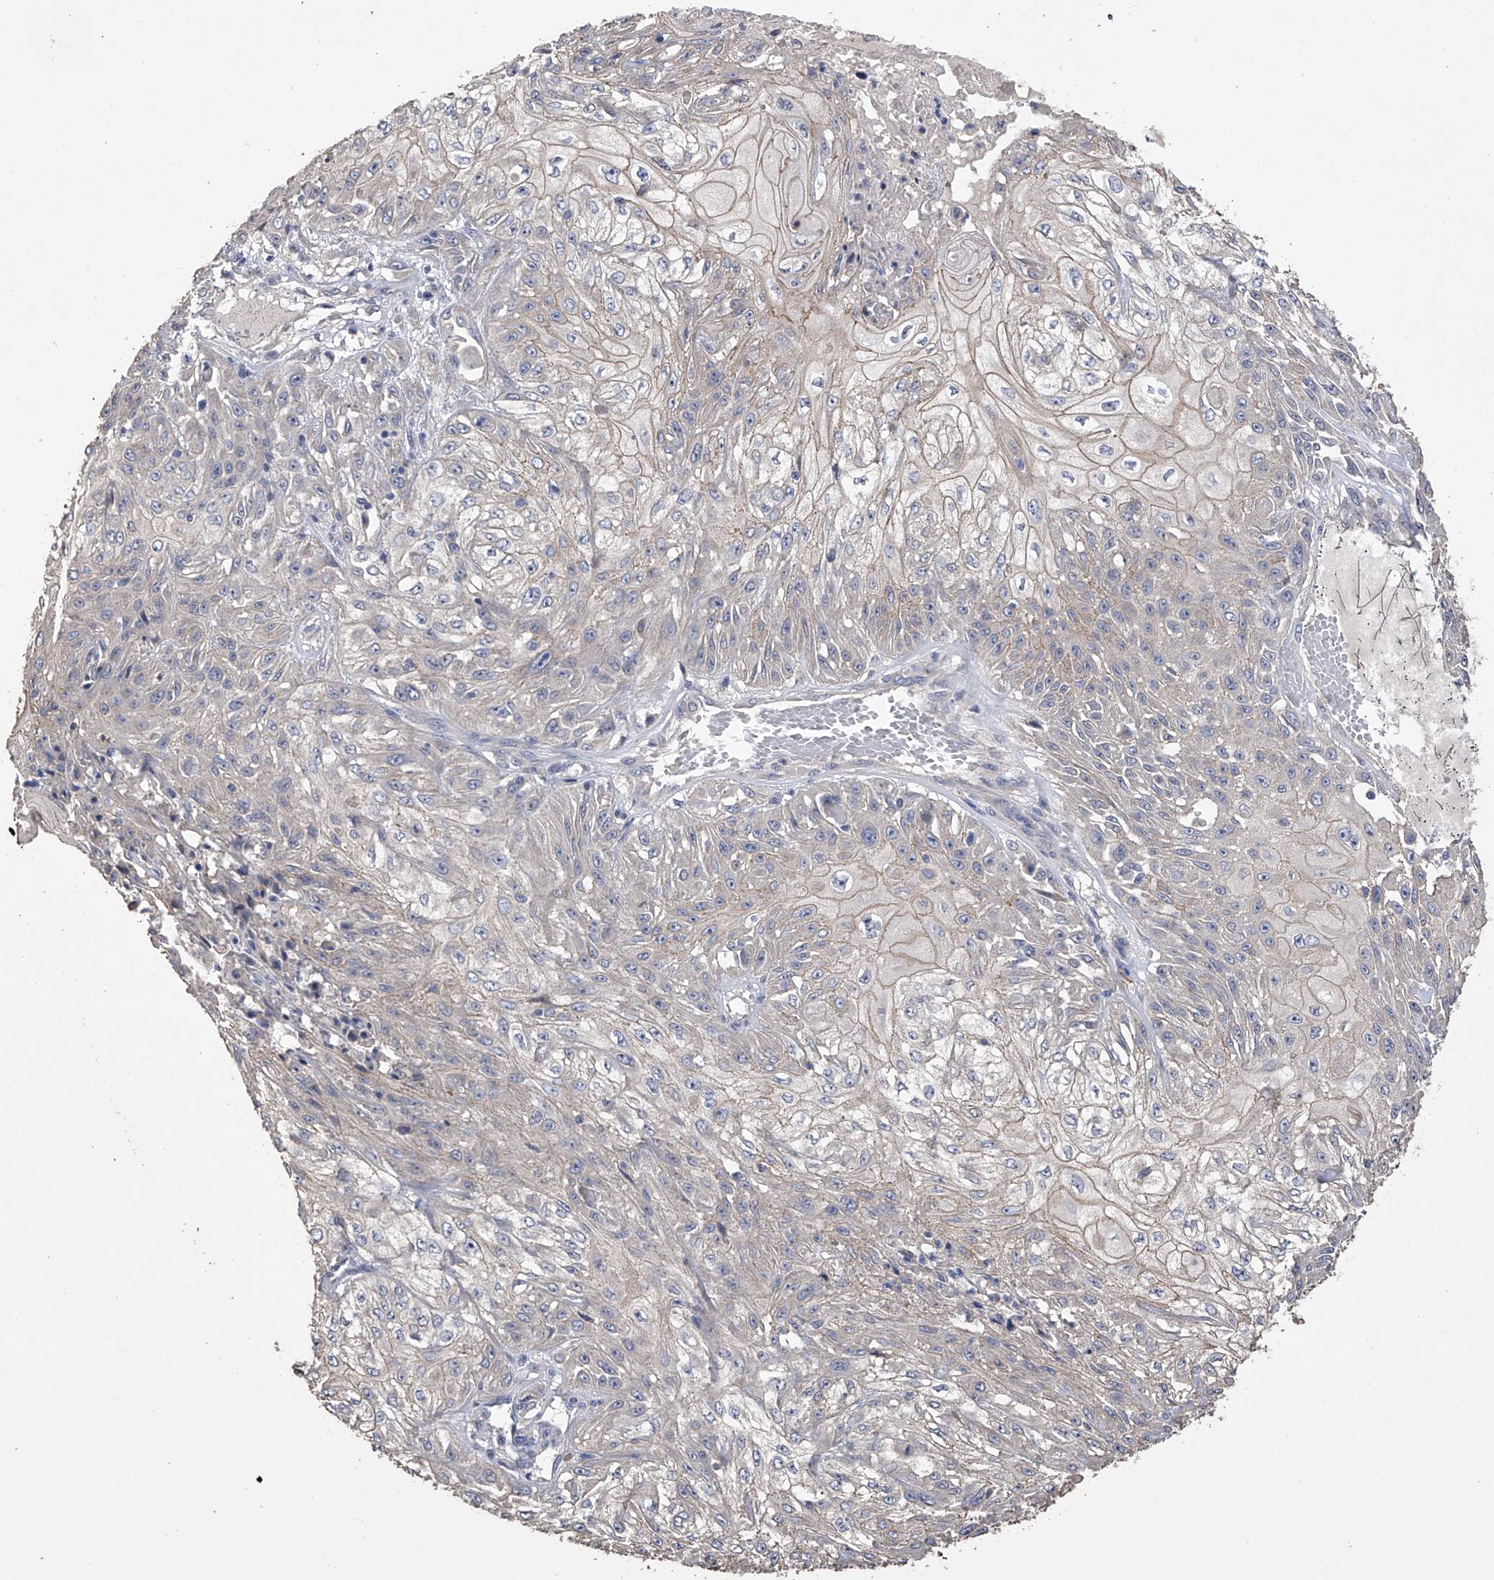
{"staining": {"intensity": "negative", "quantity": "none", "location": "none"}, "tissue": "skin cancer", "cell_type": "Tumor cells", "image_type": "cancer", "snomed": [{"axis": "morphology", "description": "Squamous cell carcinoma, NOS"}, {"axis": "morphology", "description": "Squamous cell carcinoma, metastatic, NOS"}, {"axis": "topography", "description": "Skin"}, {"axis": "topography", "description": "Lymph node"}], "caption": "Skin cancer (metastatic squamous cell carcinoma) stained for a protein using IHC reveals no expression tumor cells.", "gene": "ZNF343", "patient": {"sex": "male", "age": 75}}